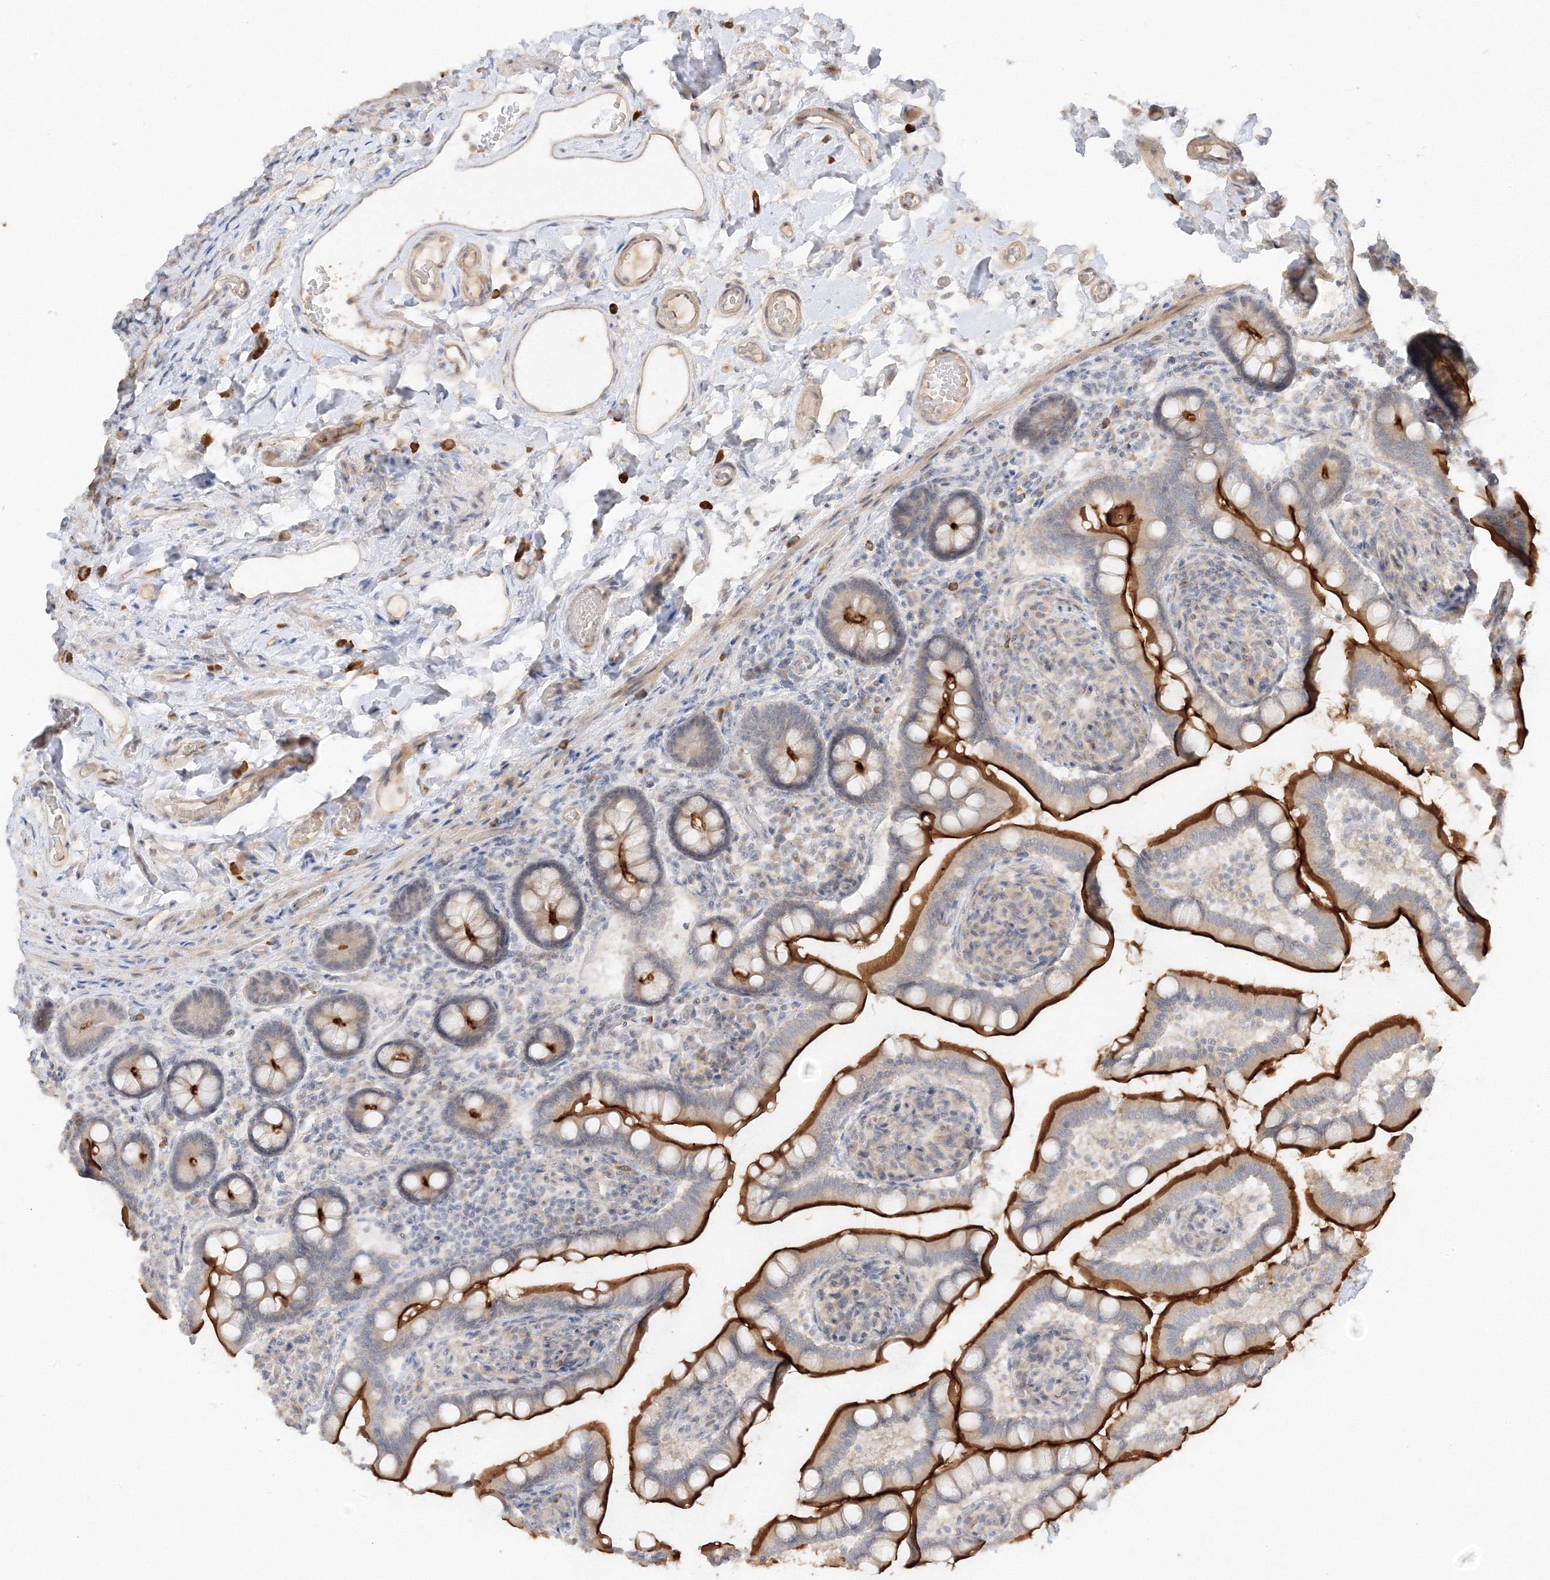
{"staining": {"intensity": "strong", "quantity": "25%-75%", "location": "cytoplasmic/membranous"}, "tissue": "small intestine", "cell_type": "Glandular cells", "image_type": "normal", "snomed": [{"axis": "morphology", "description": "Normal tissue, NOS"}, {"axis": "topography", "description": "Small intestine"}], "caption": "Immunohistochemistry (IHC) (DAB) staining of benign human small intestine displays strong cytoplasmic/membranous protein staining in approximately 25%-75% of glandular cells. (DAB = brown stain, brightfield microscopy at high magnification).", "gene": "ETAA1", "patient": {"sex": "female", "age": 64}}